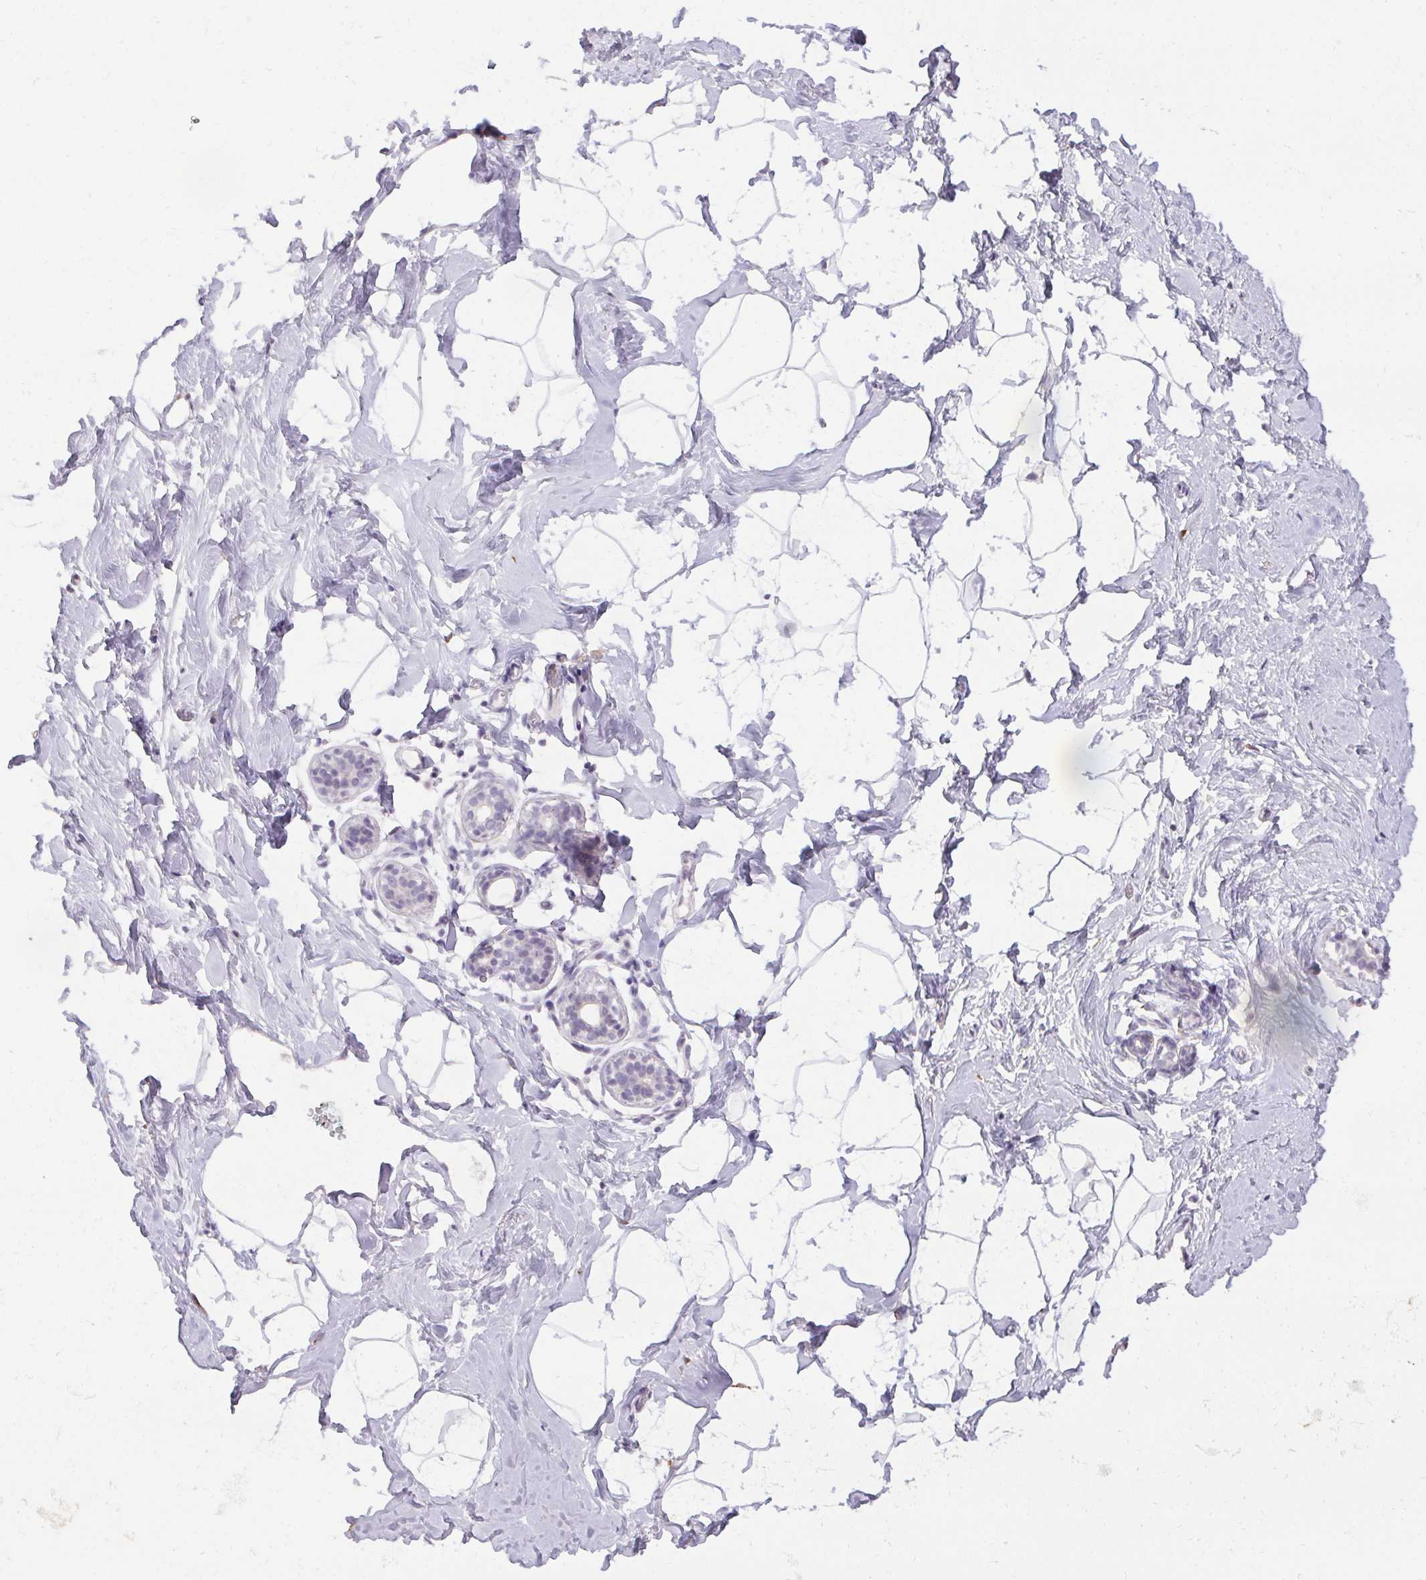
{"staining": {"intensity": "negative", "quantity": "none", "location": "none"}, "tissue": "breast", "cell_type": "Adipocytes", "image_type": "normal", "snomed": [{"axis": "morphology", "description": "Normal tissue, NOS"}, {"axis": "topography", "description": "Breast"}], "caption": "Immunohistochemistry photomicrograph of unremarkable breast: breast stained with DAB (3,3'-diaminobenzidine) reveals no significant protein expression in adipocytes. (IHC, brightfield microscopy, high magnification).", "gene": "PMEL", "patient": {"sex": "female", "age": 32}}